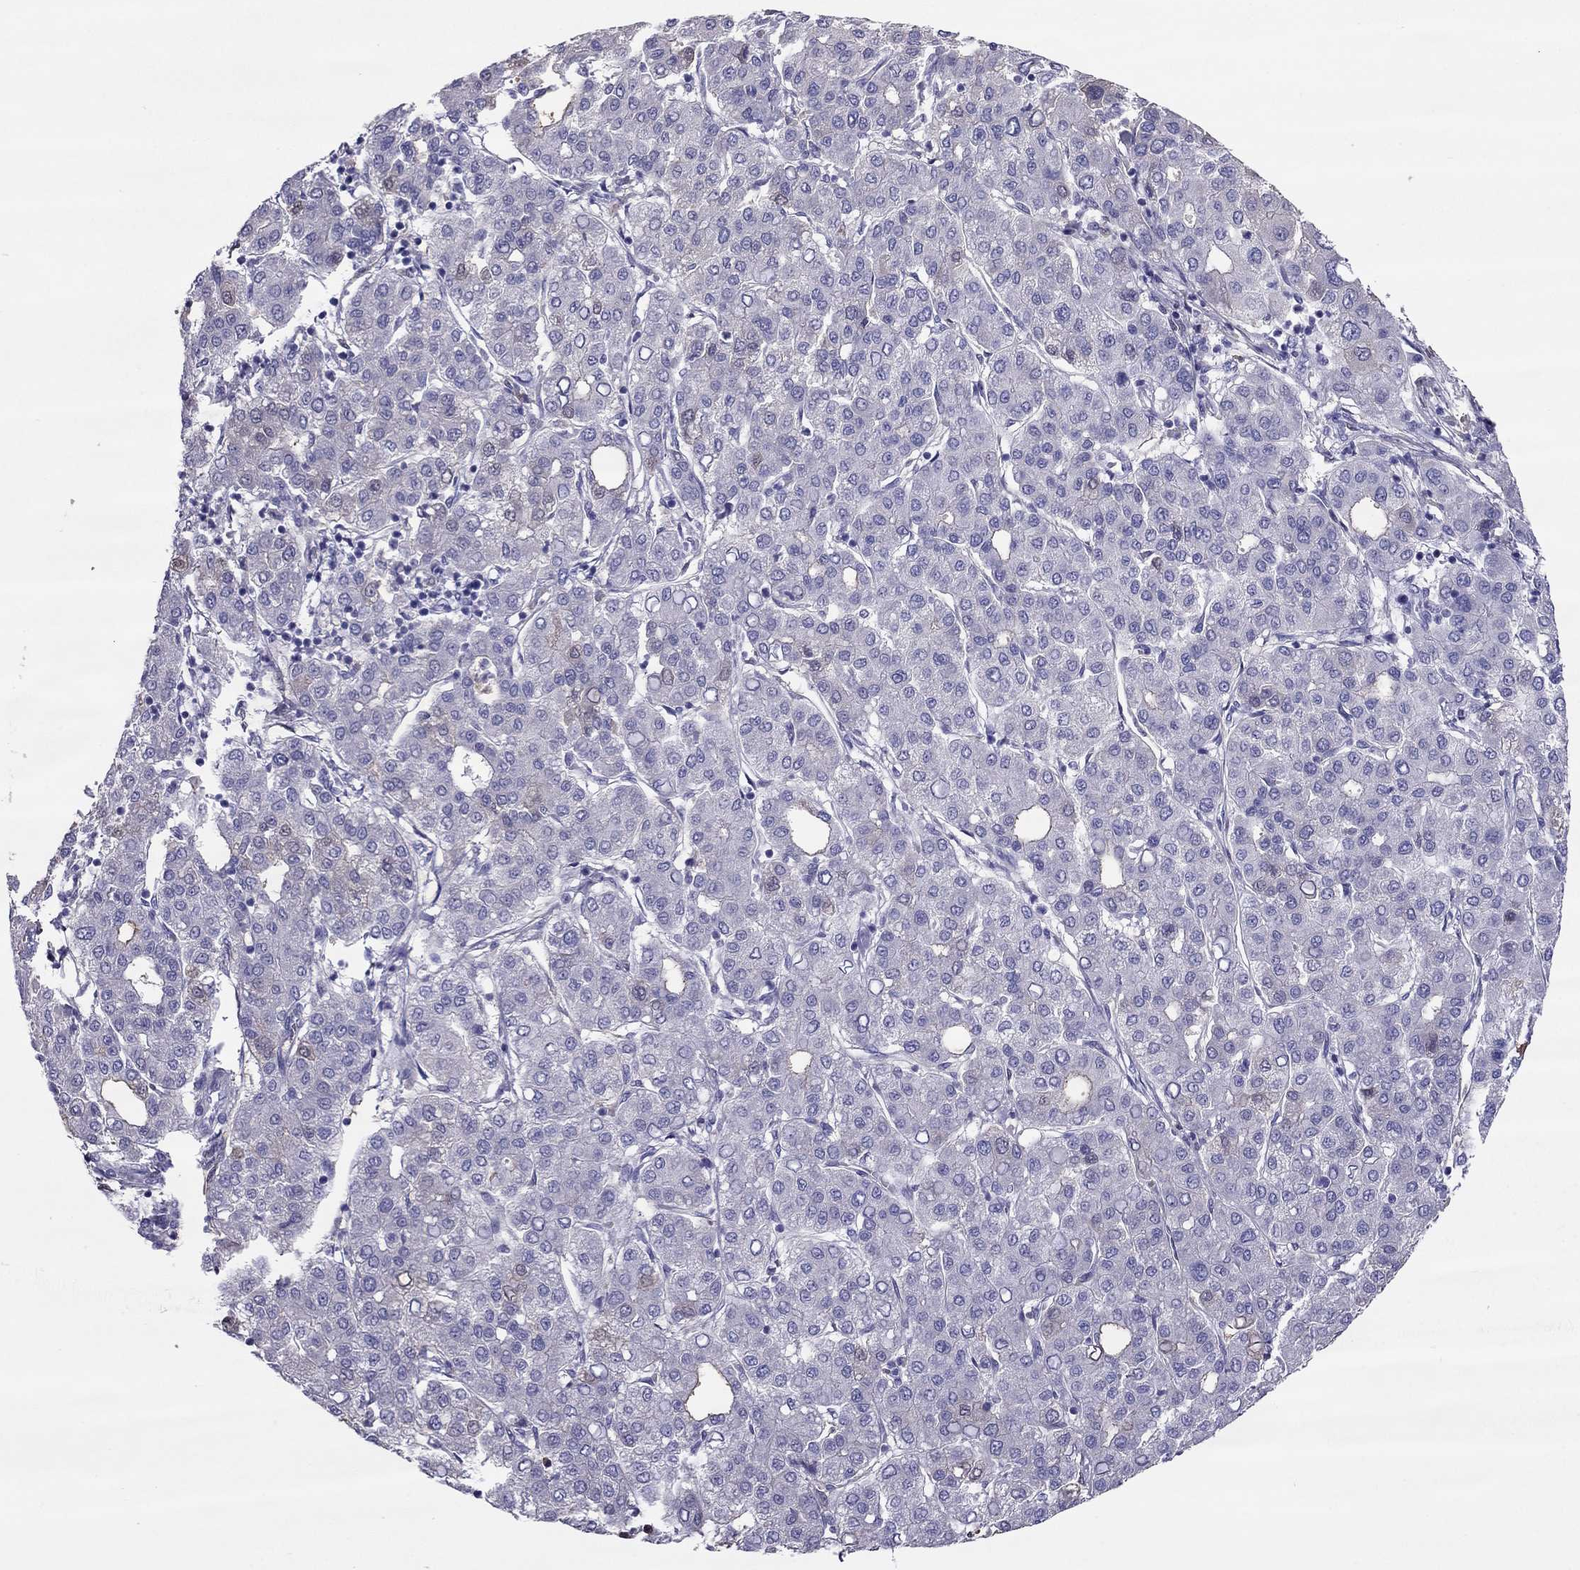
{"staining": {"intensity": "negative", "quantity": "none", "location": "none"}, "tissue": "liver cancer", "cell_type": "Tumor cells", "image_type": "cancer", "snomed": [{"axis": "morphology", "description": "Carcinoma, Hepatocellular, NOS"}, {"axis": "topography", "description": "Liver"}], "caption": "A high-resolution histopathology image shows immunohistochemistry staining of hepatocellular carcinoma (liver), which shows no significant positivity in tumor cells. (DAB immunohistochemistry (IHC) with hematoxylin counter stain).", "gene": "TBC1D21", "patient": {"sex": "male", "age": 65}}